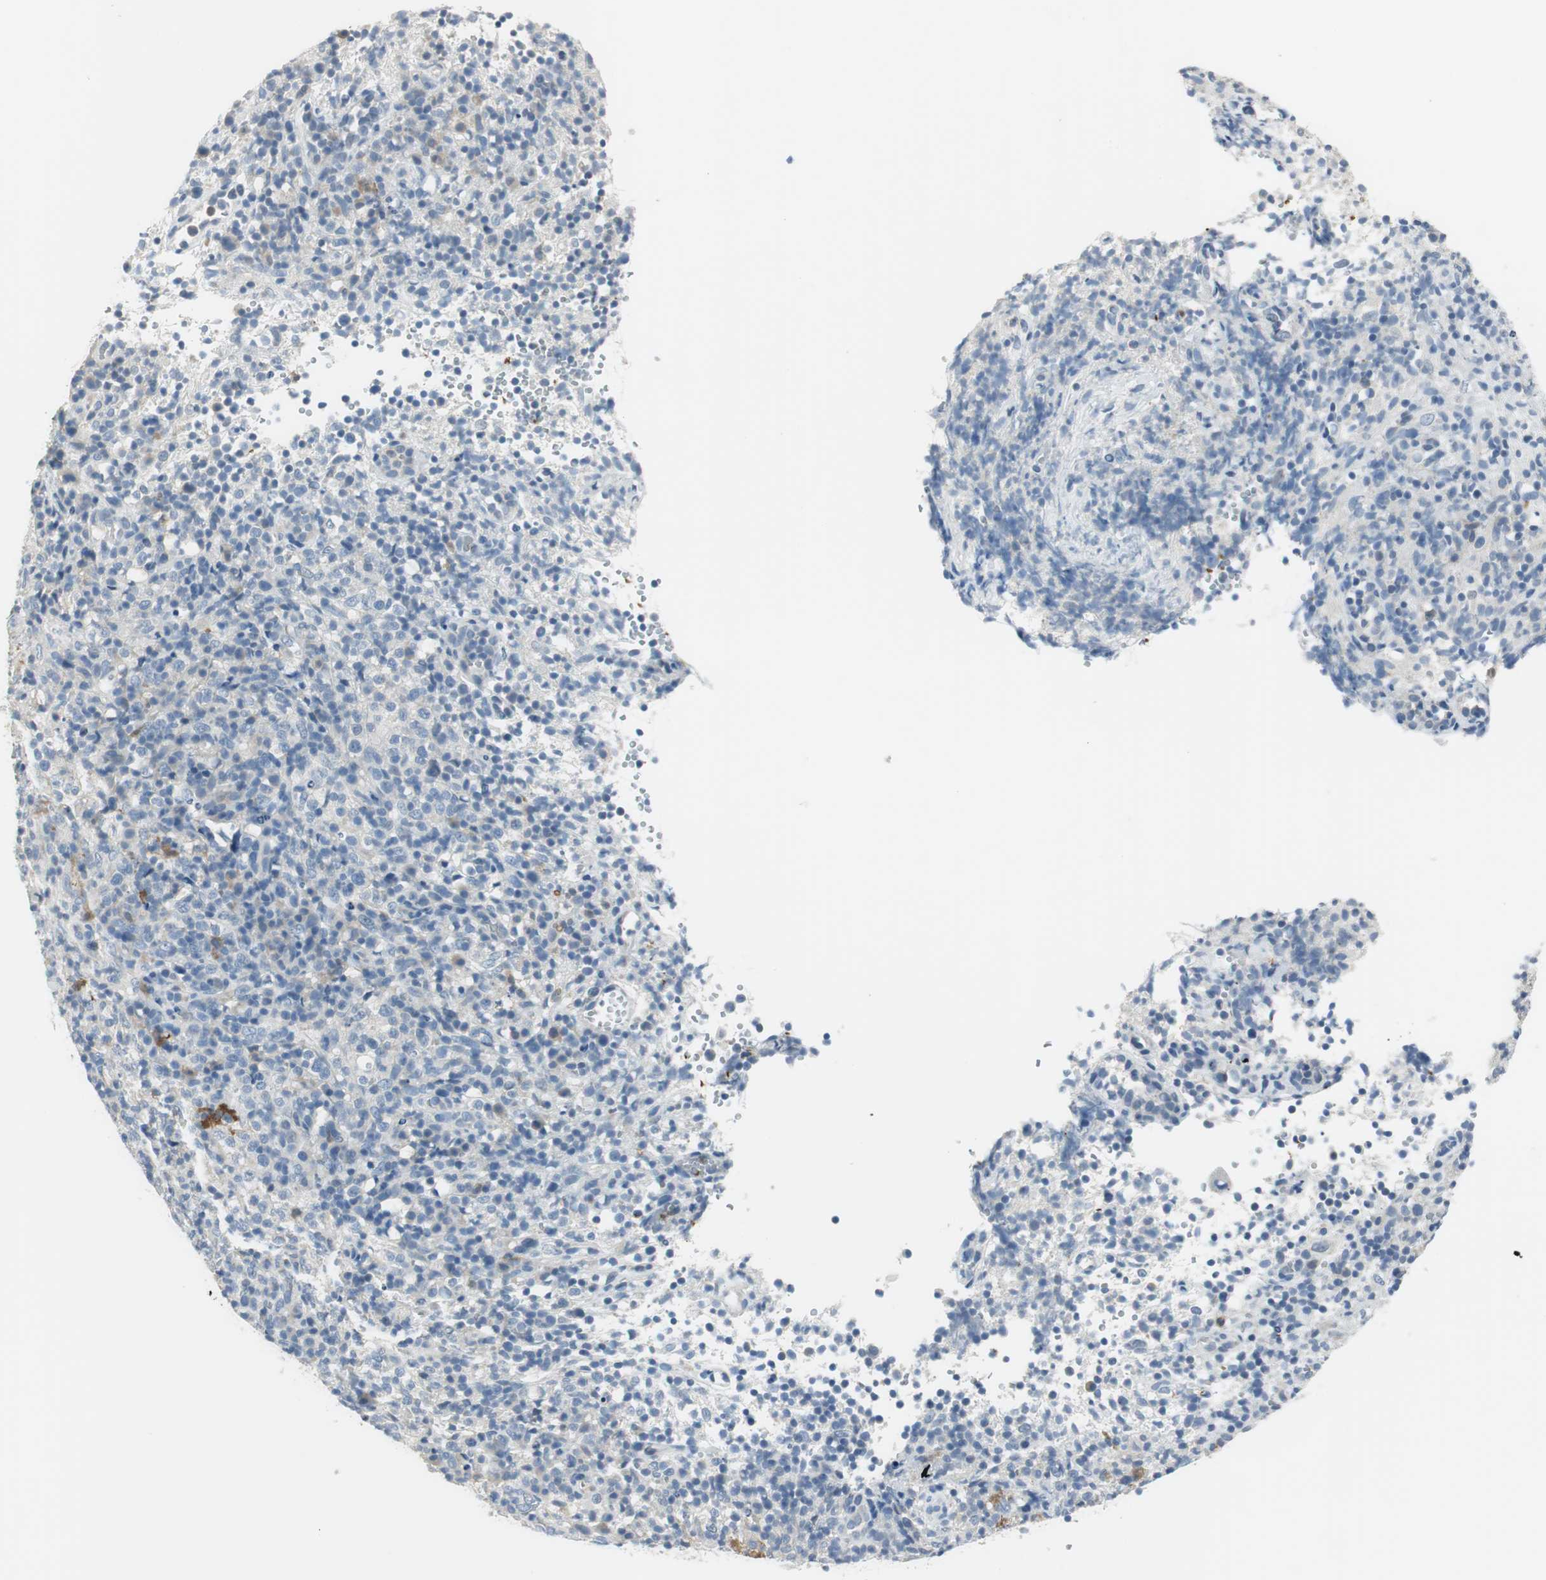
{"staining": {"intensity": "negative", "quantity": "none", "location": "none"}, "tissue": "lymphoma", "cell_type": "Tumor cells", "image_type": "cancer", "snomed": [{"axis": "morphology", "description": "Malignant lymphoma, non-Hodgkin's type, High grade"}, {"axis": "topography", "description": "Lymph node"}], "caption": "The image demonstrates no staining of tumor cells in malignant lymphoma, non-Hodgkin's type (high-grade).", "gene": "MSTO1", "patient": {"sex": "female", "age": 76}}